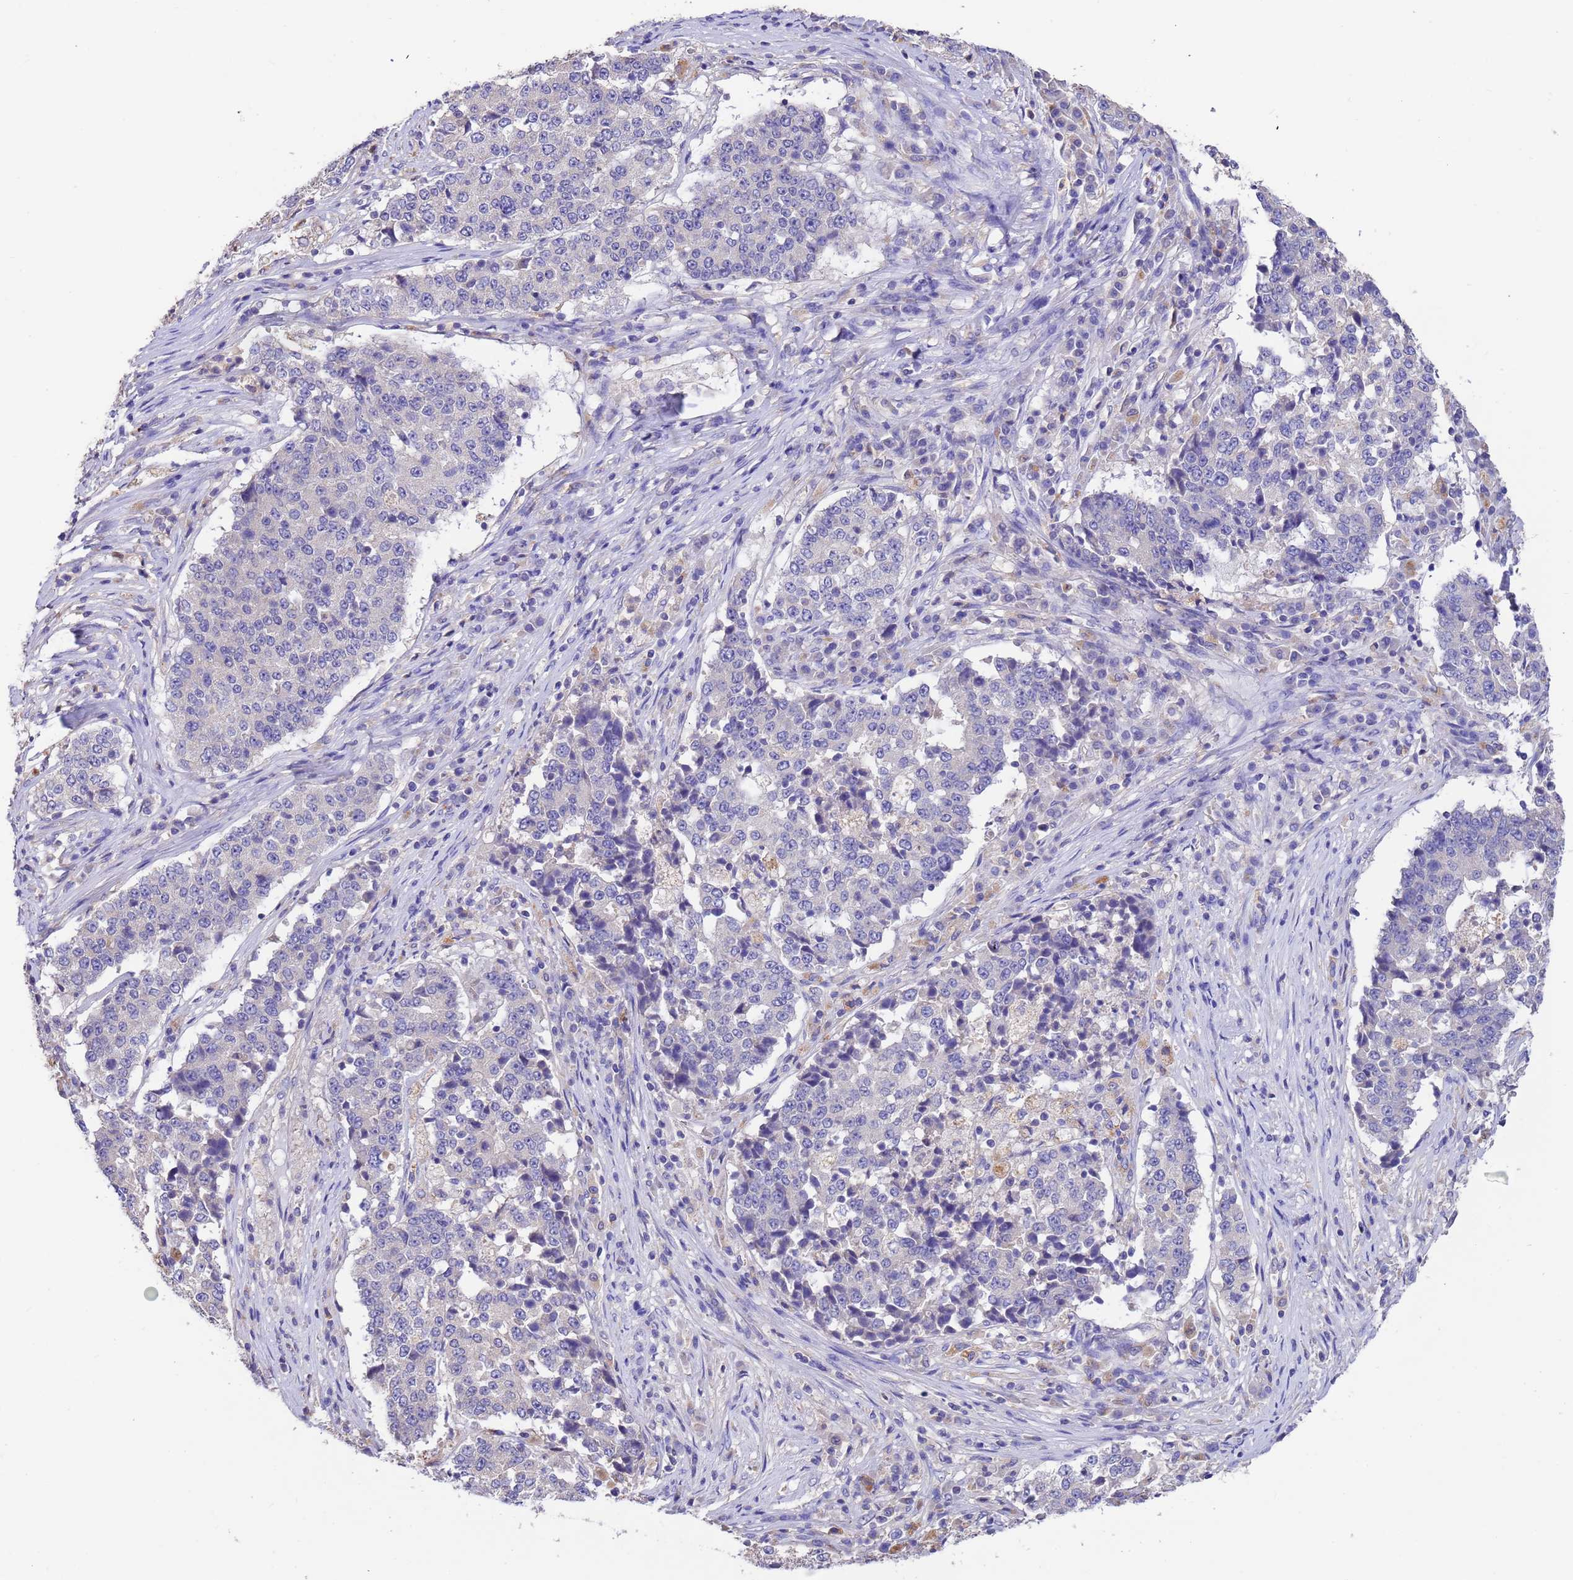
{"staining": {"intensity": "negative", "quantity": "none", "location": "none"}, "tissue": "stomach cancer", "cell_type": "Tumor cells", "image_type": "cancer", "snomed": [{"axis": "morphology", "description": "Adenocarcinoma, NOS"}, {"axis": "topography", "description": "Stomach"}], "caption": "The micrograph exhibits no significant positivity in tumor cells of adenocarcinoma (stomach).", "gene": "SRL", "patient": {"sex": "male", "age": 59}}